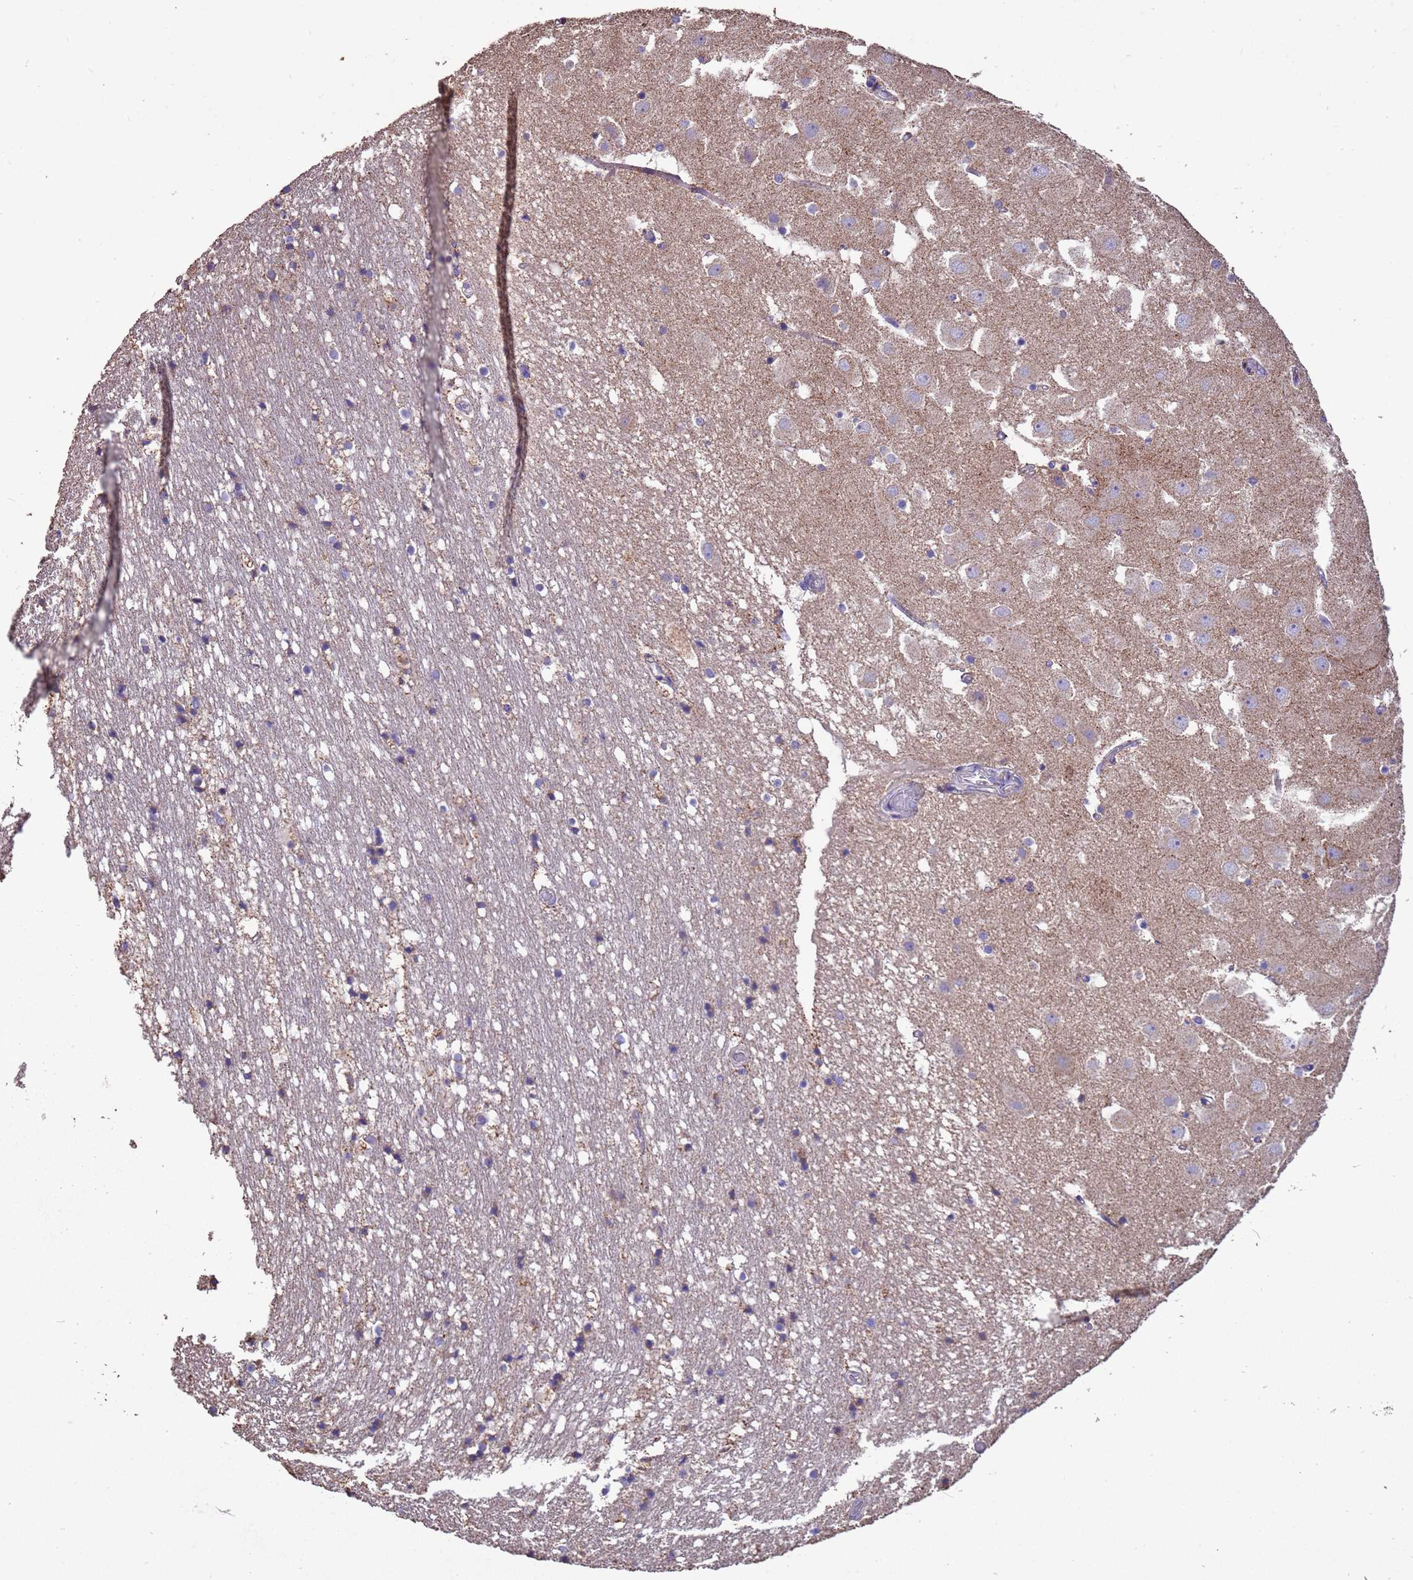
{"staining": {"intensity": "weak", "quantity": "<25%", "location": "cytoplasmic/membranous"}, "tissue": "hippocampus", "cell_type": "Glial cells", "image_type": "normal", "snomed": [{"axis": "morphology", "description": "Normal tissue, NOS"}, {"axis": "topography", "description": "Hippocampus"}], "caption": "This photomicrograph is of benign hippocampus stained with IHC to label a protein in brown with the nuclei are counter-stained blue. There is no expression in glial cells.", "gene": "ZNFX1", "patient": {"sex": "female", "age": 52}}